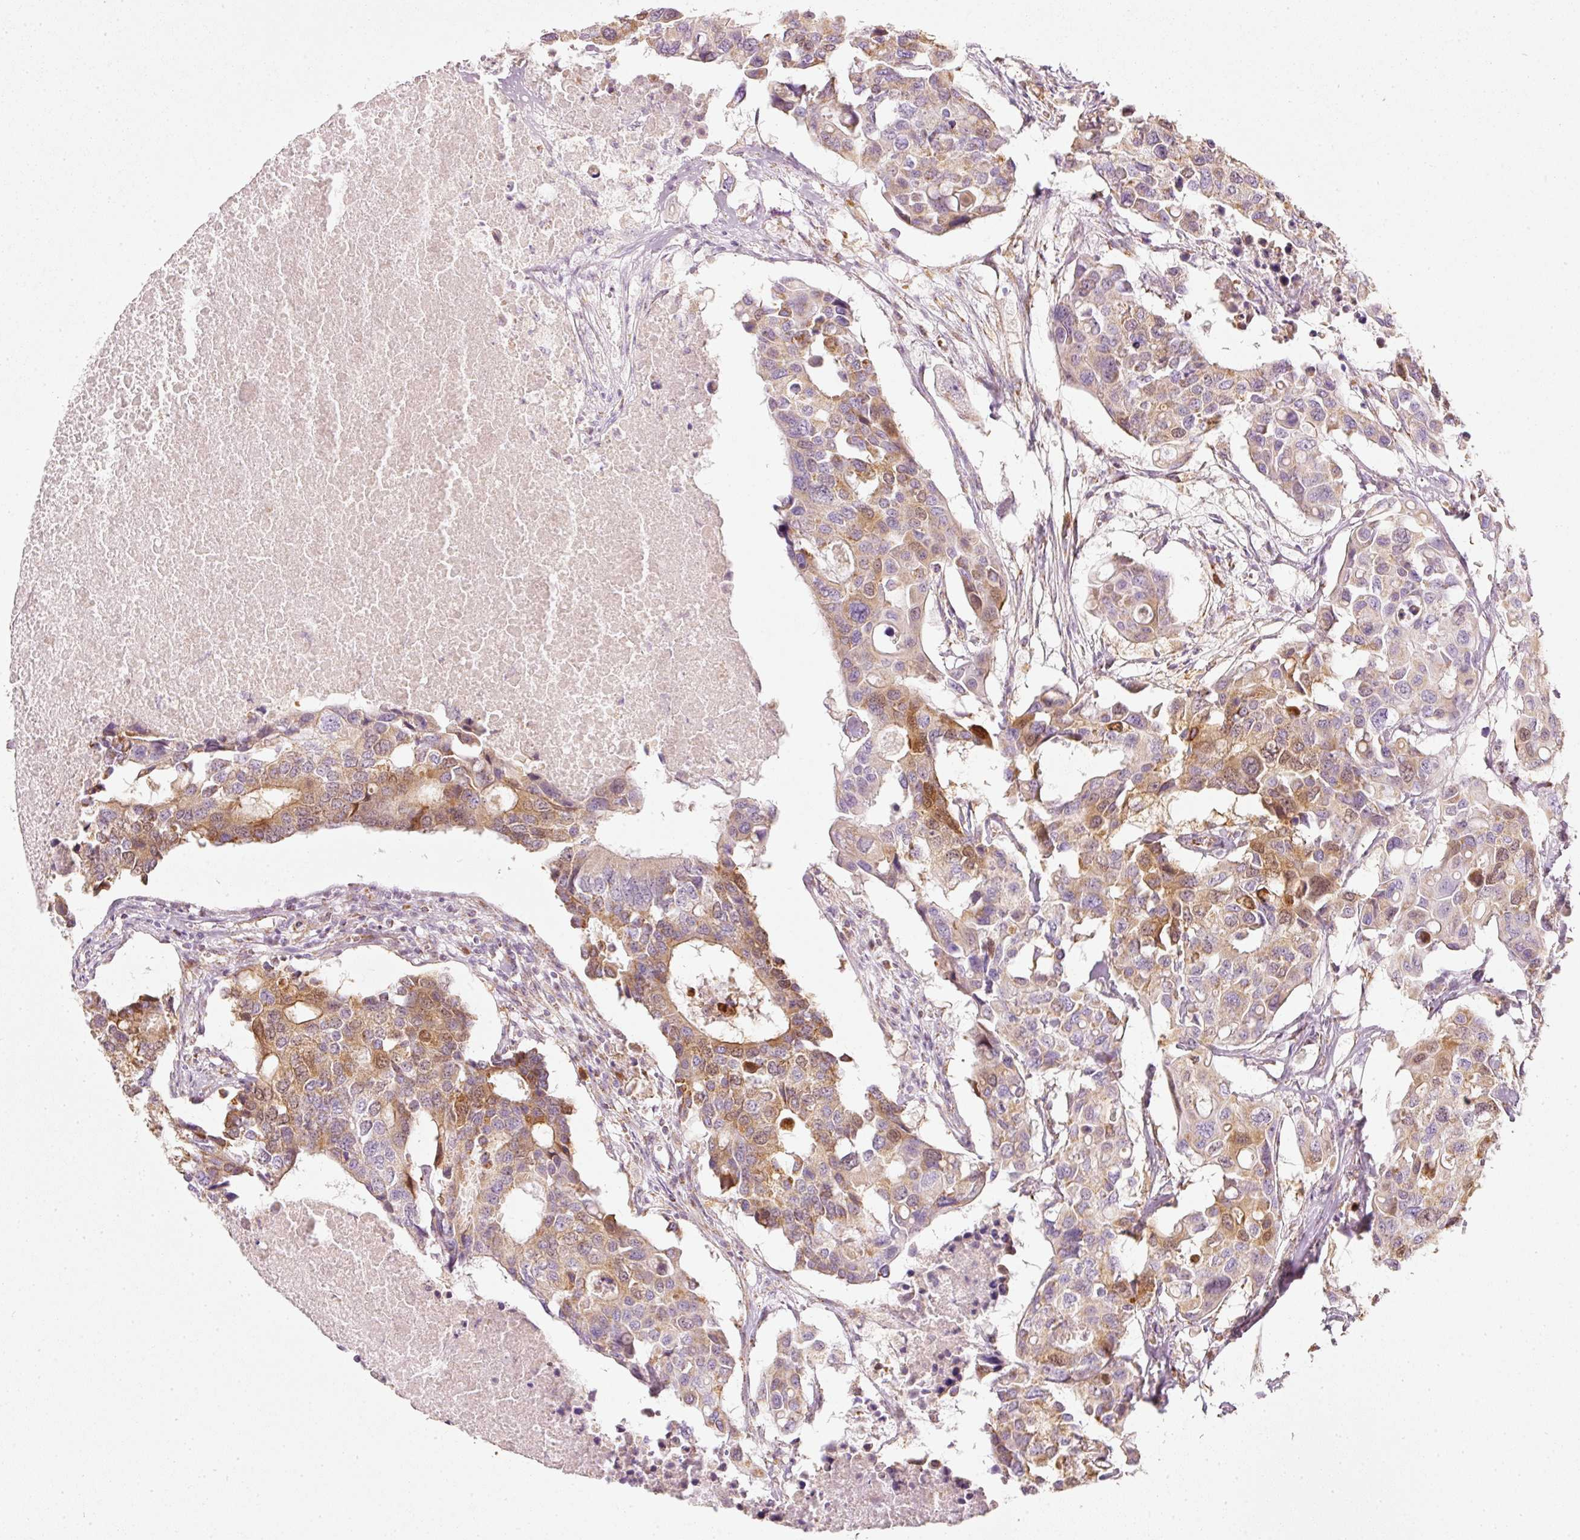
{"staining": {"intensity": "moderate", "quantity": "25%-75%", "location": "cytoplasmic/membranous,nuclear"}, "tissue": "colorectal cancer", "cell_type": "Tumor cells", "image_type": "cancer", "snomed": [{"axis": "morphology", "description": "Adenocarcinoma, NOS"}, {"axis": "topography", "description": "Colon"}], "caption": "Immunohistochemical staining of adenocarcinoma (colorectal) demonstrates medium levels of moderate cytoplasmic/membranous and nuclear protein expression in approximately 25%-75% of tumor cells. (DAB (3,3'-diaminobenzidine) = brown stain, brightfield microscopy at high magnification).", "gene": "DUT", "patient": {"sex": "male", "age": 77}}